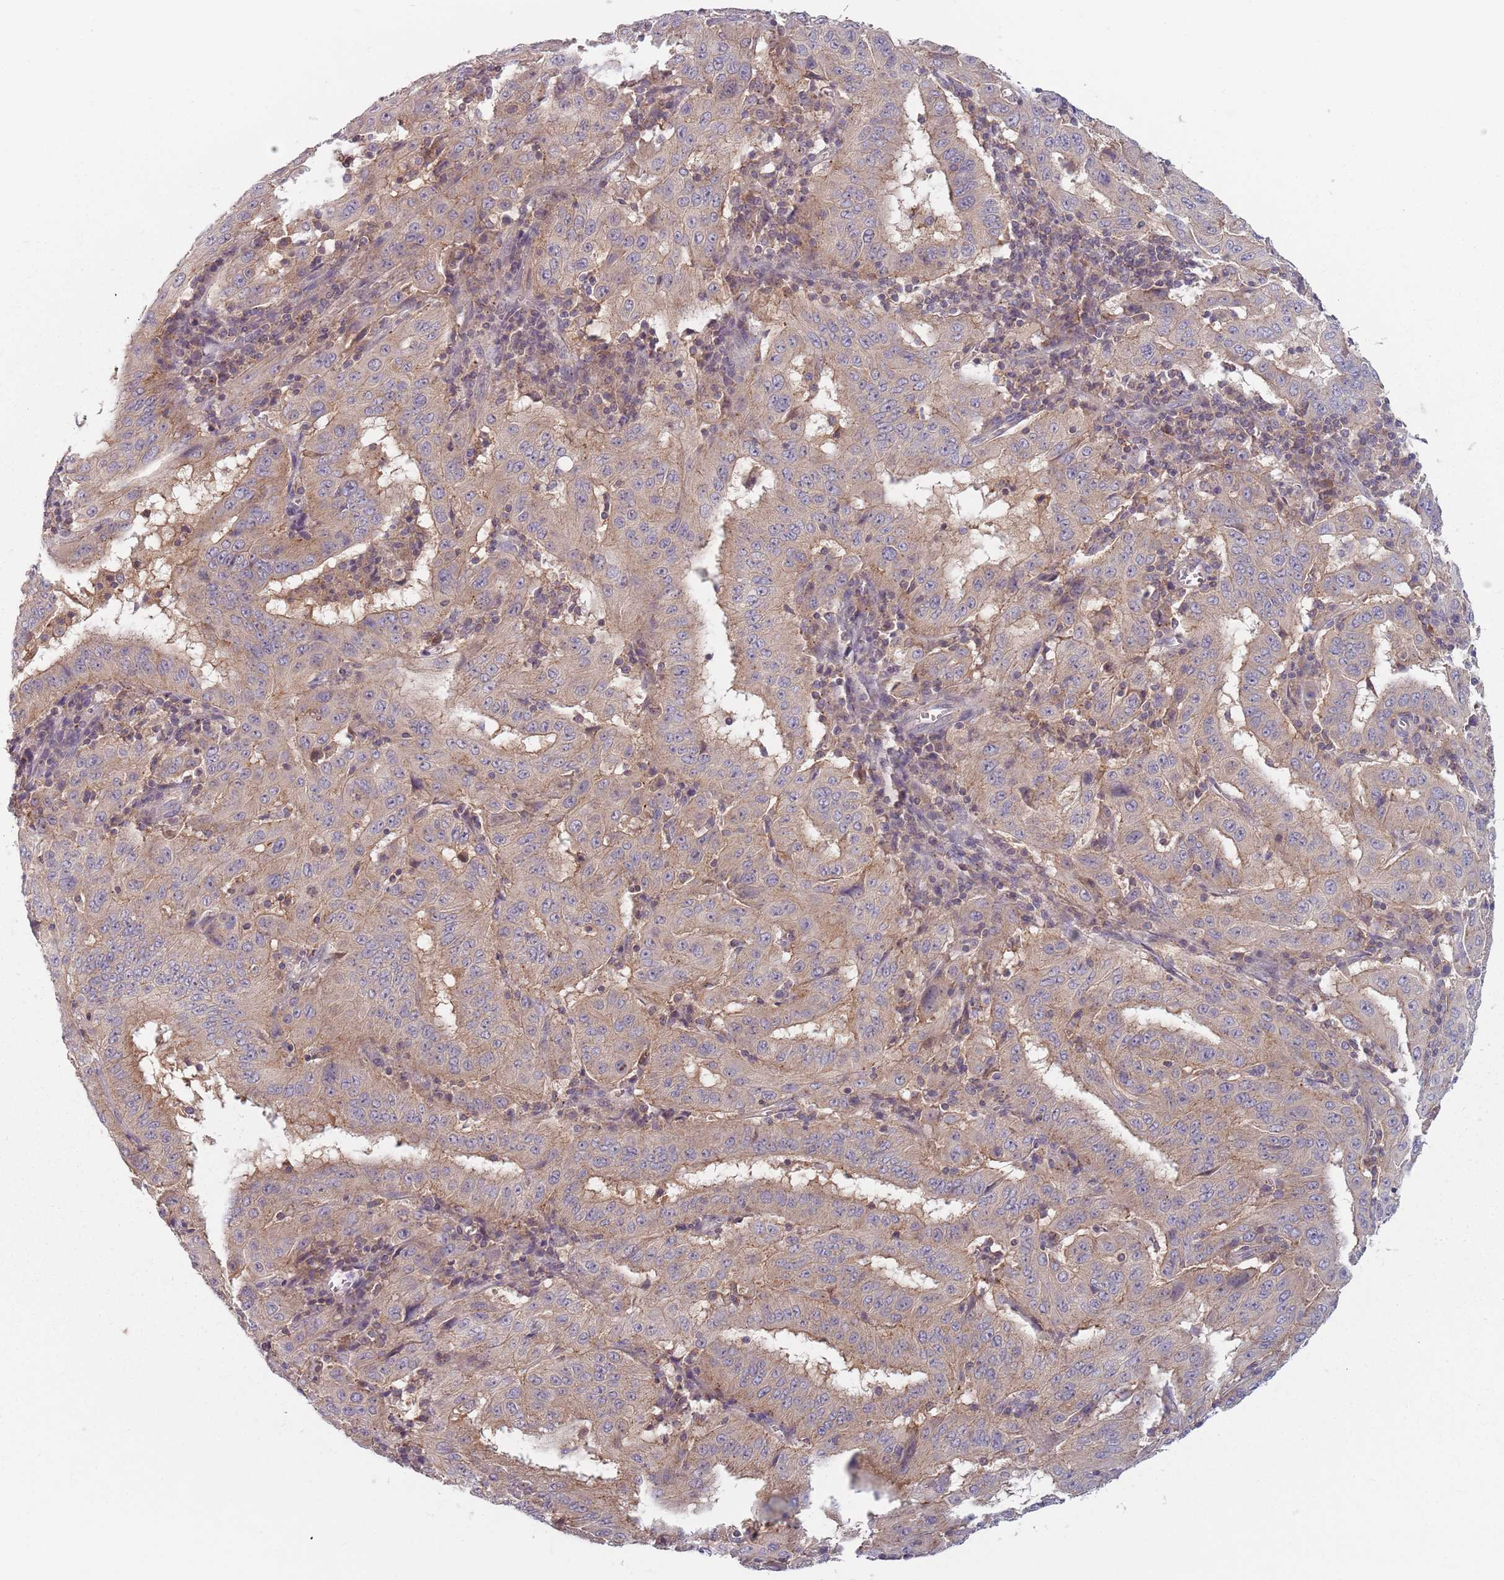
{"staining": {"intensity": "weak", "quantity": "25%-75%", "location": "cytoplasmic/membranous"}, "tissue": "pancreatic cancer", "cell_type": "Tumor cells", "image_type": "cancer", "snomed": [{"axis": "morphology", "description": "Adenocarcinoma, NOS"}, {"axis": "topography", "description": "Pancreas"}], "caption": "IHC staining of pancreatic cancer (adenocarcinoma), which shows low levels of weak cytoplasmic/membranous positivity in about 25%-75% of tumor cells indicating weak cytoplasmic/membranous protein positivity. The staining was performed using DAB (3,3'-diaminobenzidine) (brown) for protein detection and nuclei were counterstained in hematoxylin (blue).", "gene": "ASB13", "patient": {"sex": "male", "age": 63}}